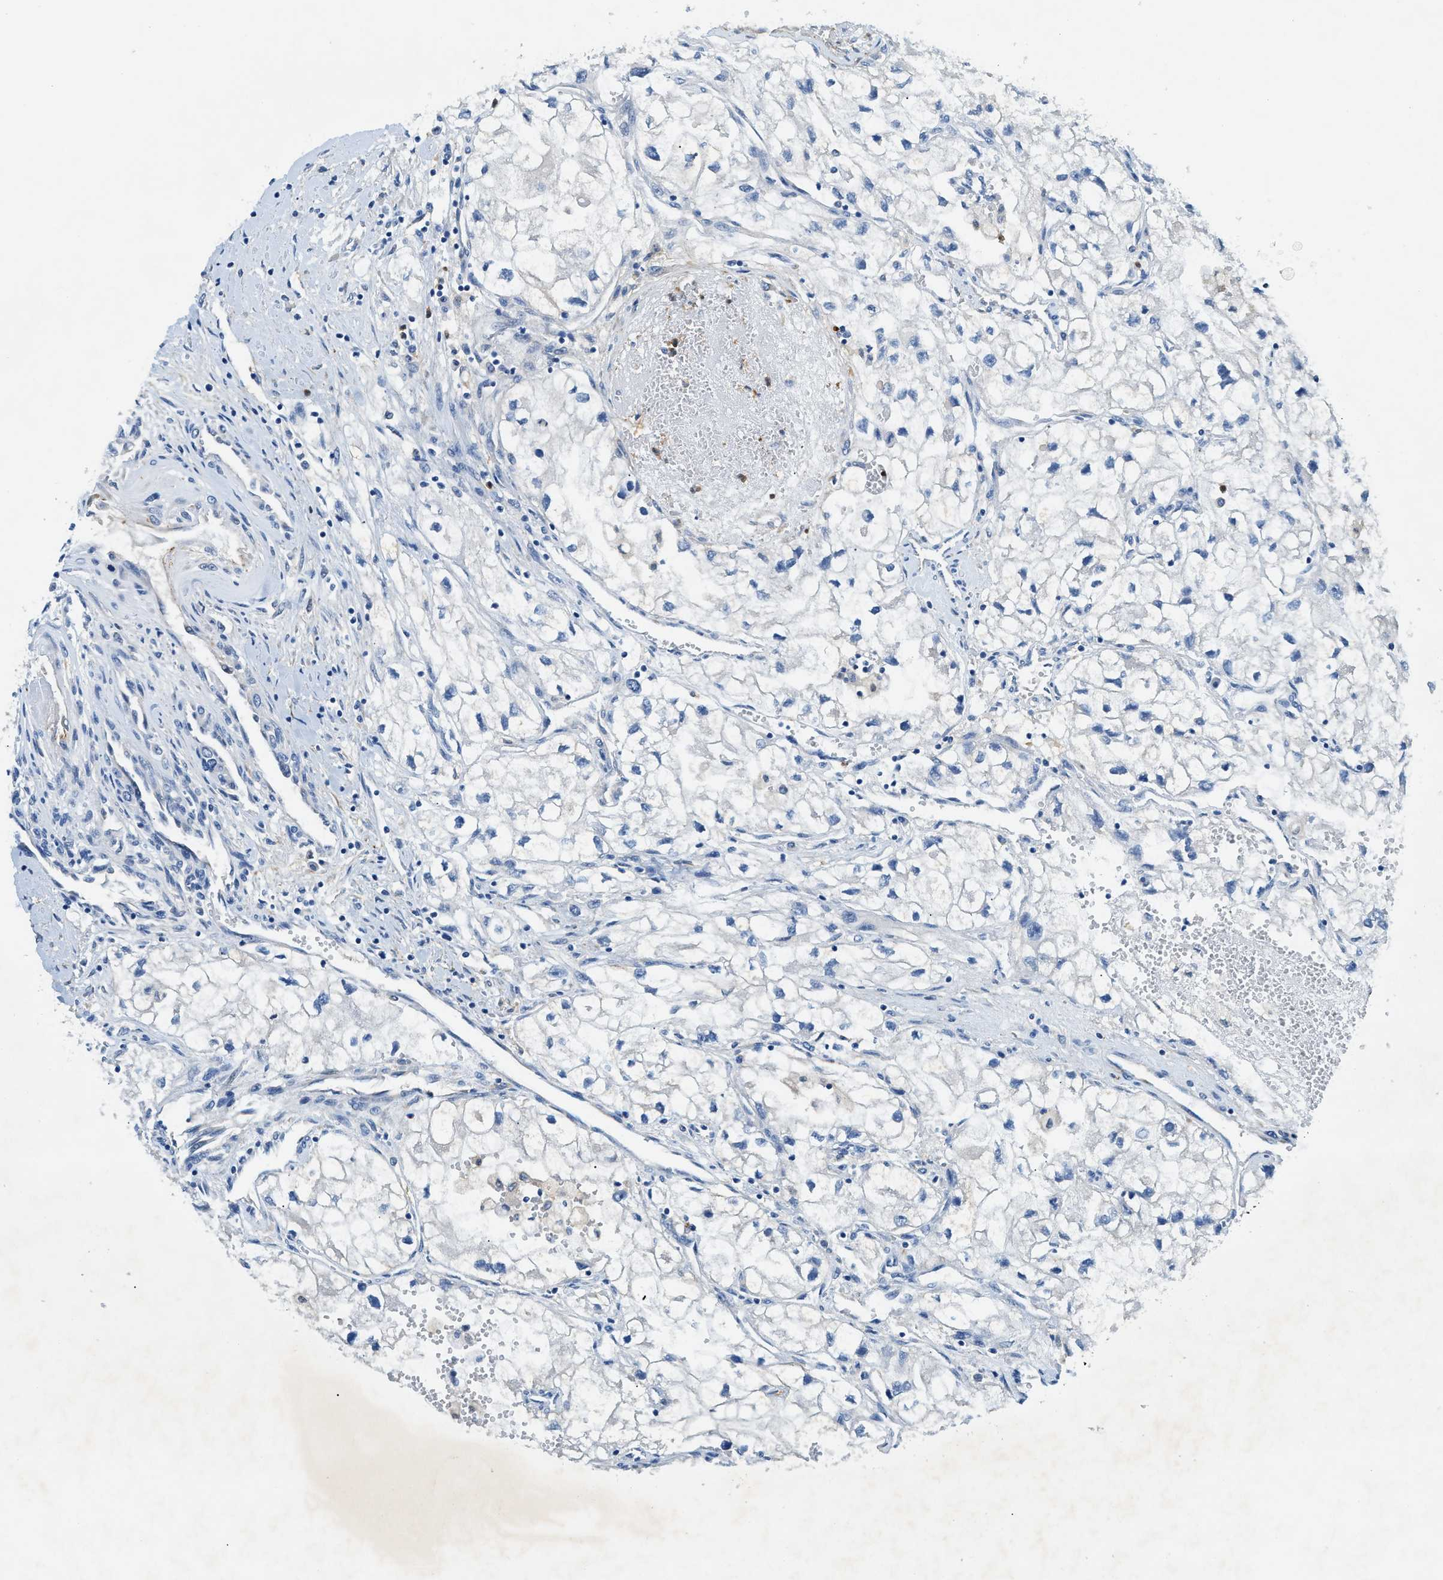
{"staining": {"intensity": "negative", "quantity": "none", "location": "none"}, "tissue": "renal cancer", "cell_type": "Tumor cells", "image_type": "cancer", "snomed": [{"axis": "morphology", "description": "Adenocarcinoma, NOS"}, {"axis": "topography", "description": "Kidney"}], "caption": "Protein analysis of renal adenocarcinoma demonstrates no significant staining in tumor cells.", "gene": "ZDHHC13", "patient": {"sex": "female", "age": 70}}